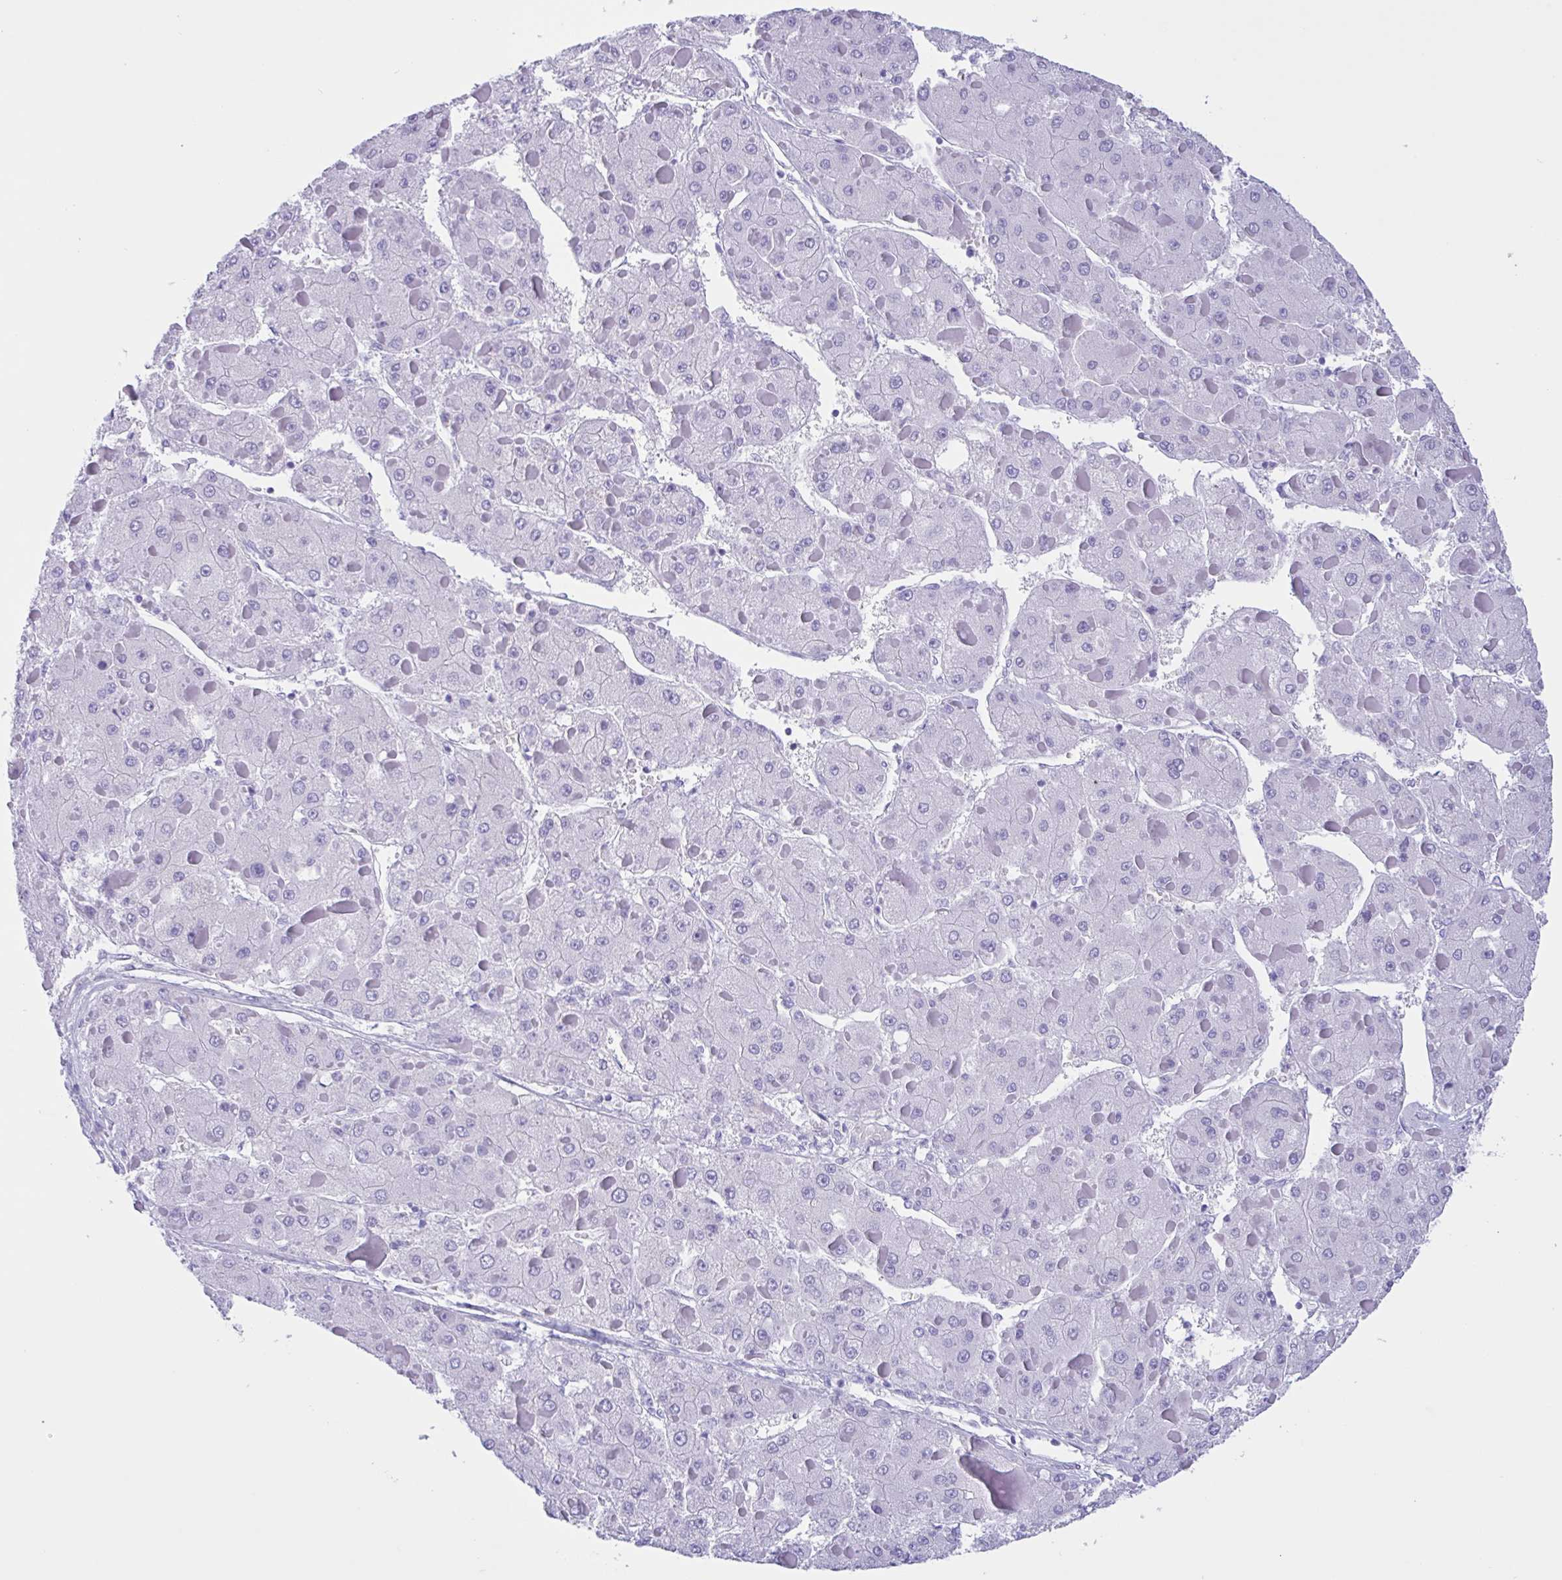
{"staining": {"intensity": "negative", "quantity": "none", "location": "none"}, "tissue": "liver cancer", "cell_type": "Tumor cells", "image_type": "cancer", "snomed": [{"axis": "morphology", "description": "Carcinoma, Hepatocellular, NOS"}, {"axis": "topography", "description": "Liver"}], "caption": "An image of human hepatocellular carcinoma (liver) is negative for staining in tumor cells.", "gene": "ZNF850", "patient": {"sex": "female", "age": 73}}